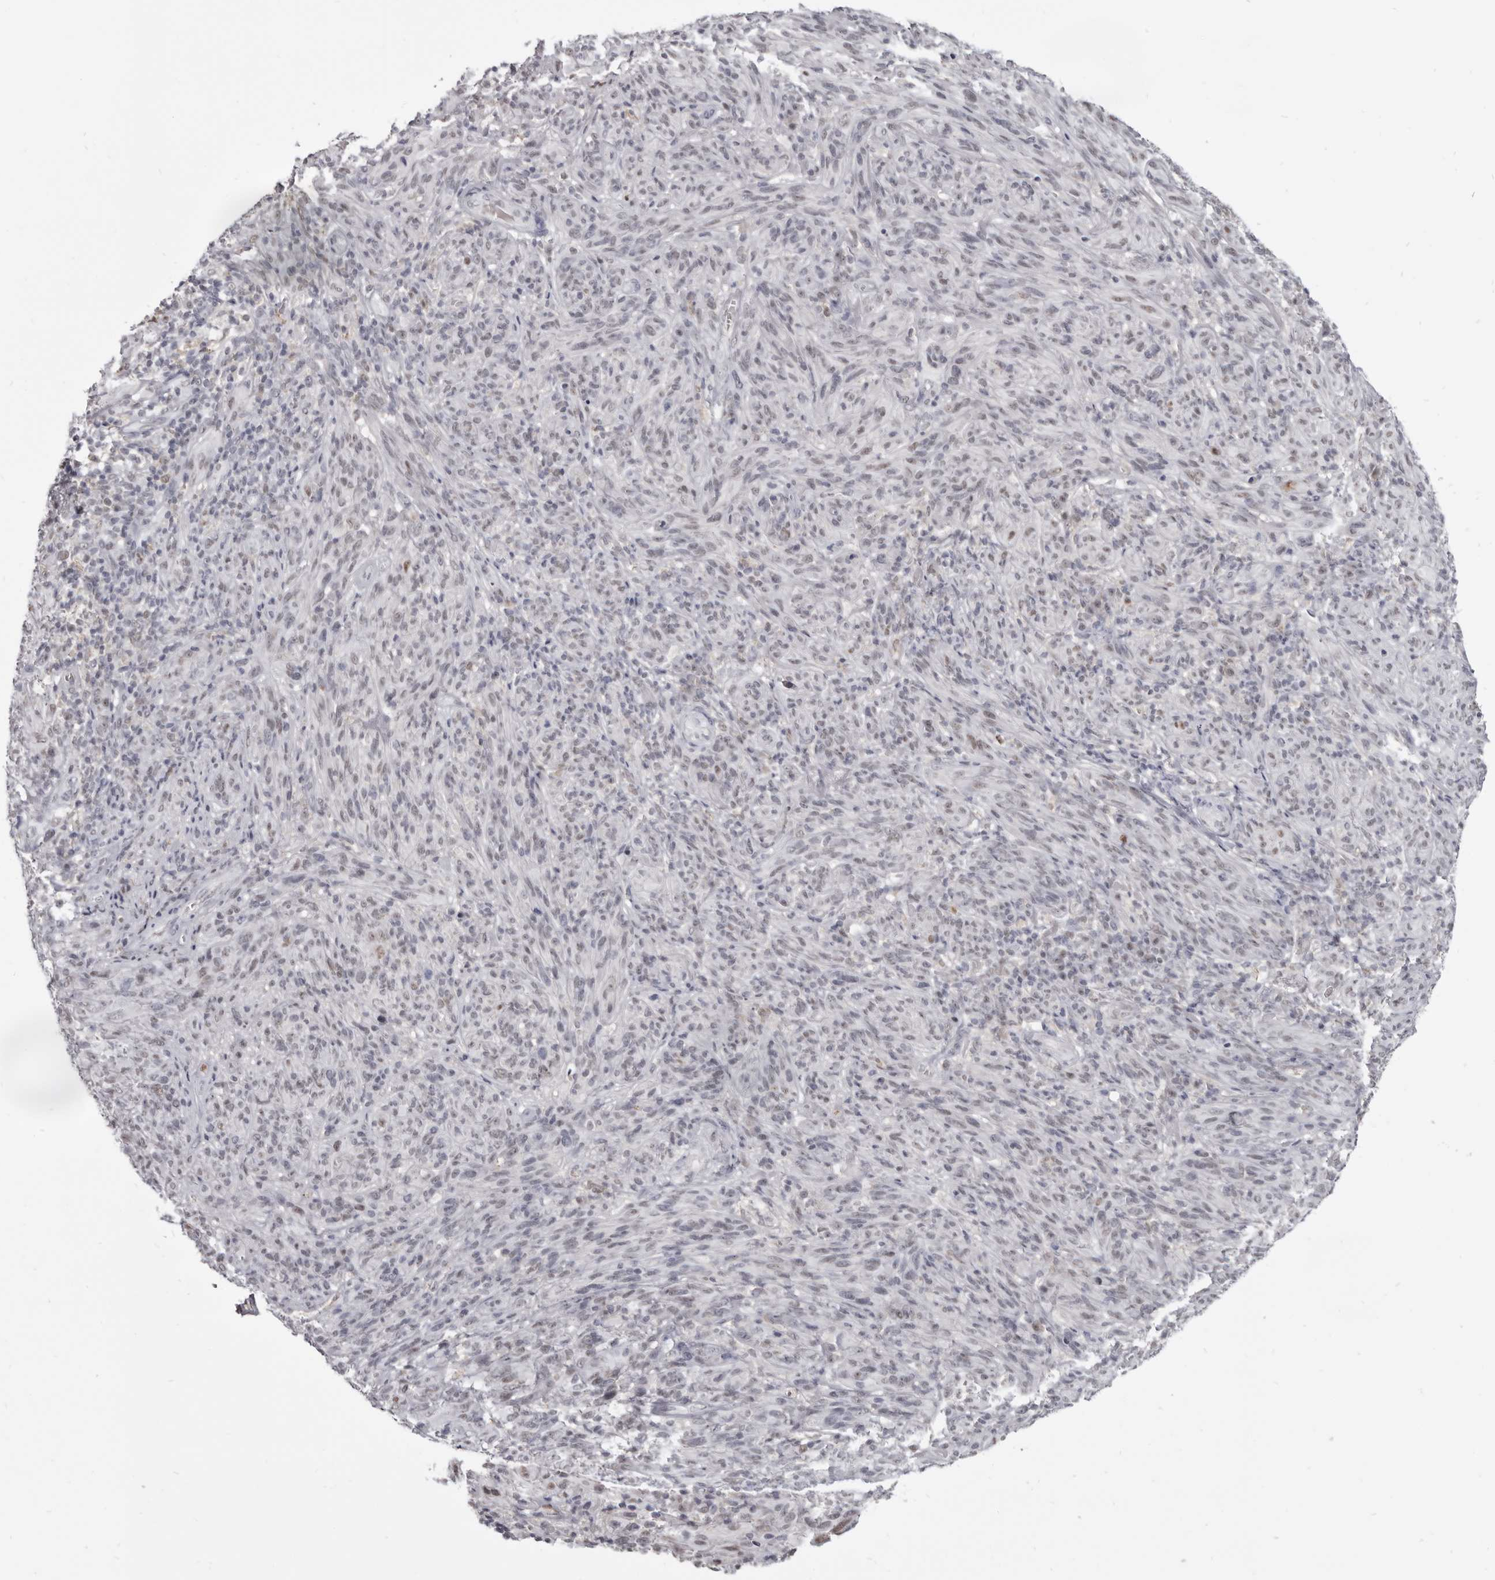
{"staining": {"intensity": "weak", "quantity": "<25%", "location": "nuclear"}, "tissue": "melanoma", "cell_type": "Tumor cells", "image_type": "cancer", "snomed": [{"axis": "morphology", "description": "Malignant melanoma, NOS"}, {"axis": "topography", "description": "Skin of head"}], "caption": "High power microscopy image of an immunohistochemistry (IHC) image of melanoma, revealing no significant positivity in tumor cells. (Brightfield microscopy of DAB IHC at high magnification).", "gene": "CGN", "patient": {"sex": "male", "age": 96}}